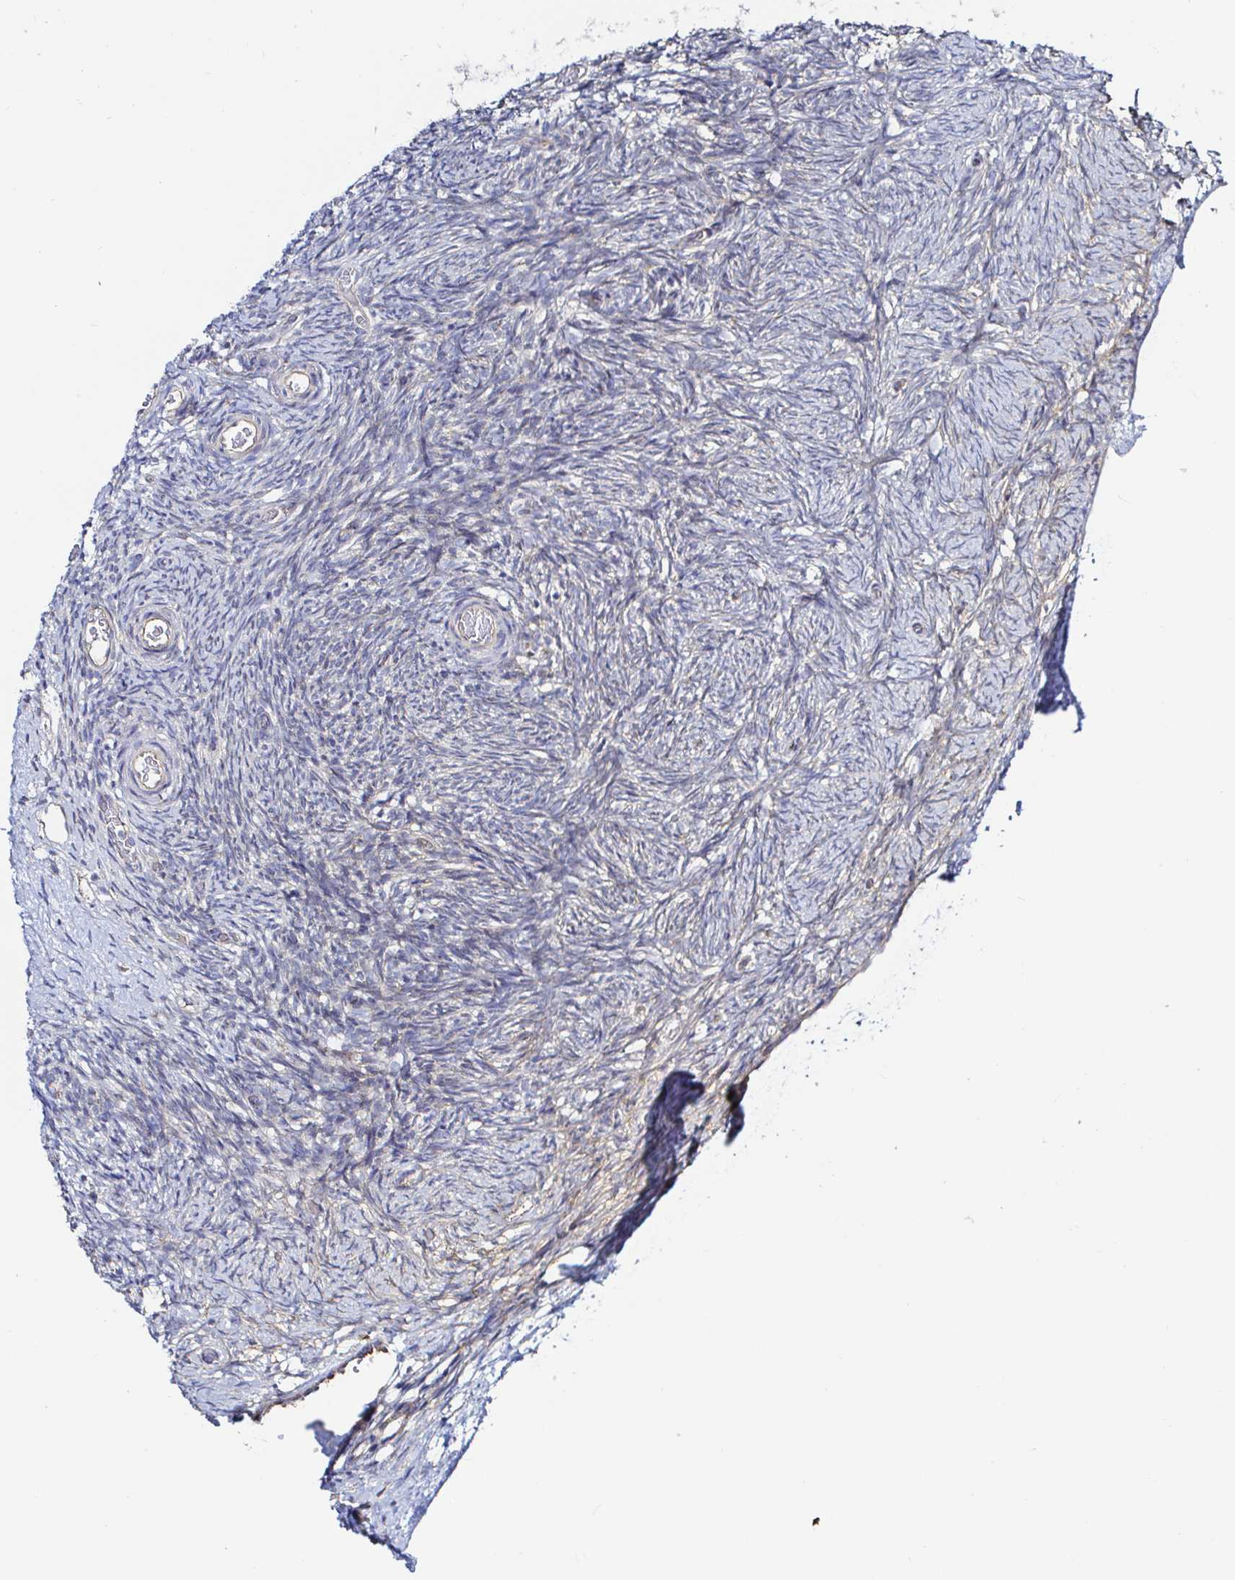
{"staining": {"intensity": "negative", "quantity": "none", "location": "none"}, "tissue": "ovary", "cell_type": "Ovarian stroma cells", "image_type": "normal", "snomed": [{"axis": "morphology", "description": "Normal tissue, NOS"}, {"axis": "topography", "description": "Ovary"}], "caption": "A high-resolution histopathology image shows IHC staining of normal ovary, which displays no significant positivity in ovarian stroma cells. The staining is performed using DAB brown chromogen with nuclei counter-stained in using hematoxylin.", "gene": "ARL4D", "patient": {"sex": "female", "age": 39}}